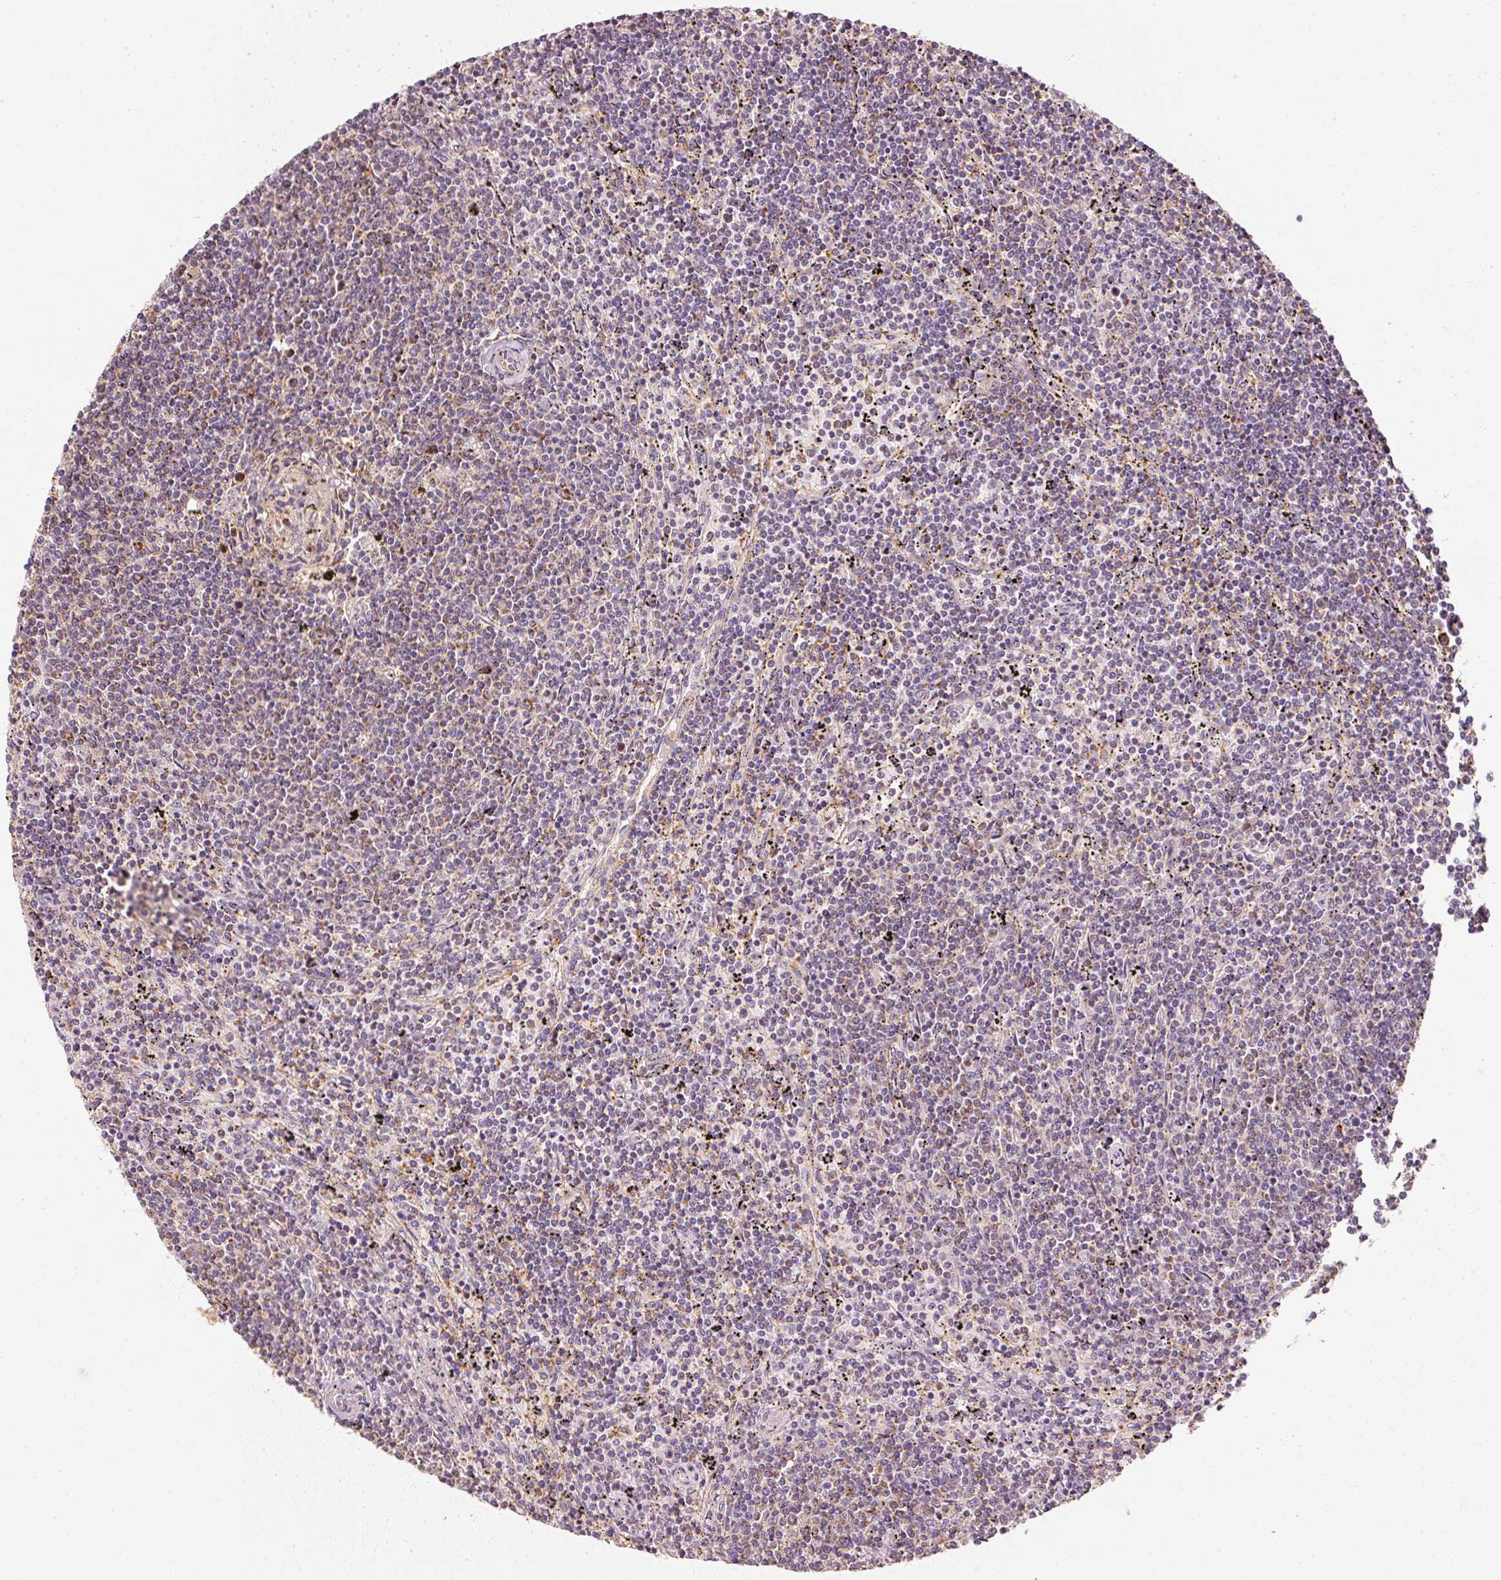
{"staining": {"intensity": "weak", "quantity": "<25%", "location": "cytoplasmic/membranous"}, "tissue": "lymphoma", "cell_type": "Tumor cells", "image_type": "cancer", "snomed": [{"axis": "morphology", "description": "Malignant lymphoma, non-Hodgkin's type, Low grade"}, {"axis": "topography", "description": "Spleen"}], "caption": "A histopathology image of lymphoma stained for a protein reveals no brown staining in tumor cells.", "gene": "TOMM40", "patient": {"sex": "female", "age": 50}}